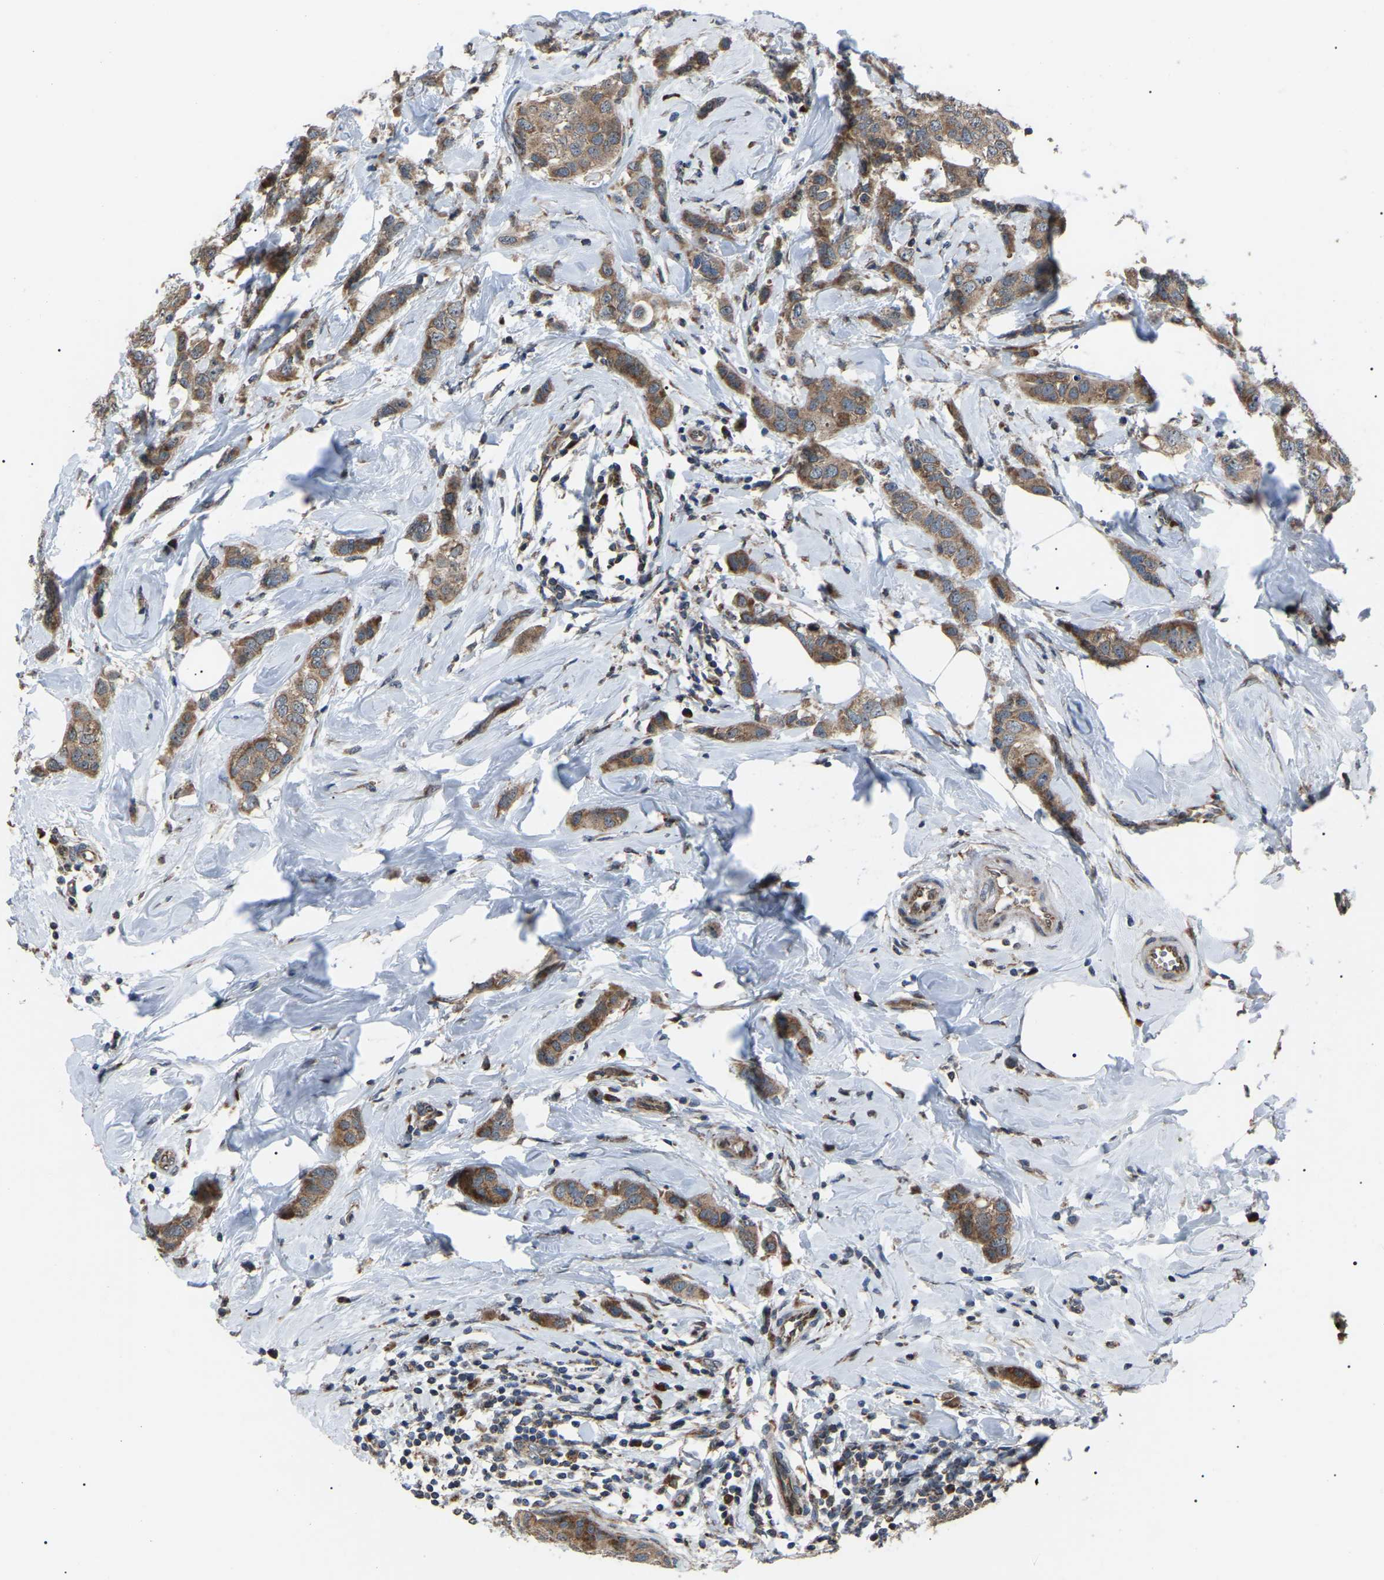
{"staining": {"intensity": "moderate", "quantity": ">75%", "location": "cytoplasmic/membranous"}, "tissue": "breast cancer", "cell_type": "Tumor cells", "image_type": "cancer", "snomed": [{"axis": "morphology", "description": "Duct carcinoma"}, {"axis": "topography", "description": "Breast"}], "caption": "Intraductal carcinoma (breast) stained with a brown dye reveals moderate cytoplasmic/membranous positive expression in about >75% of tumor cells.", "gene": "AGO2", "patient": {"sex": "female", "age": 50}}